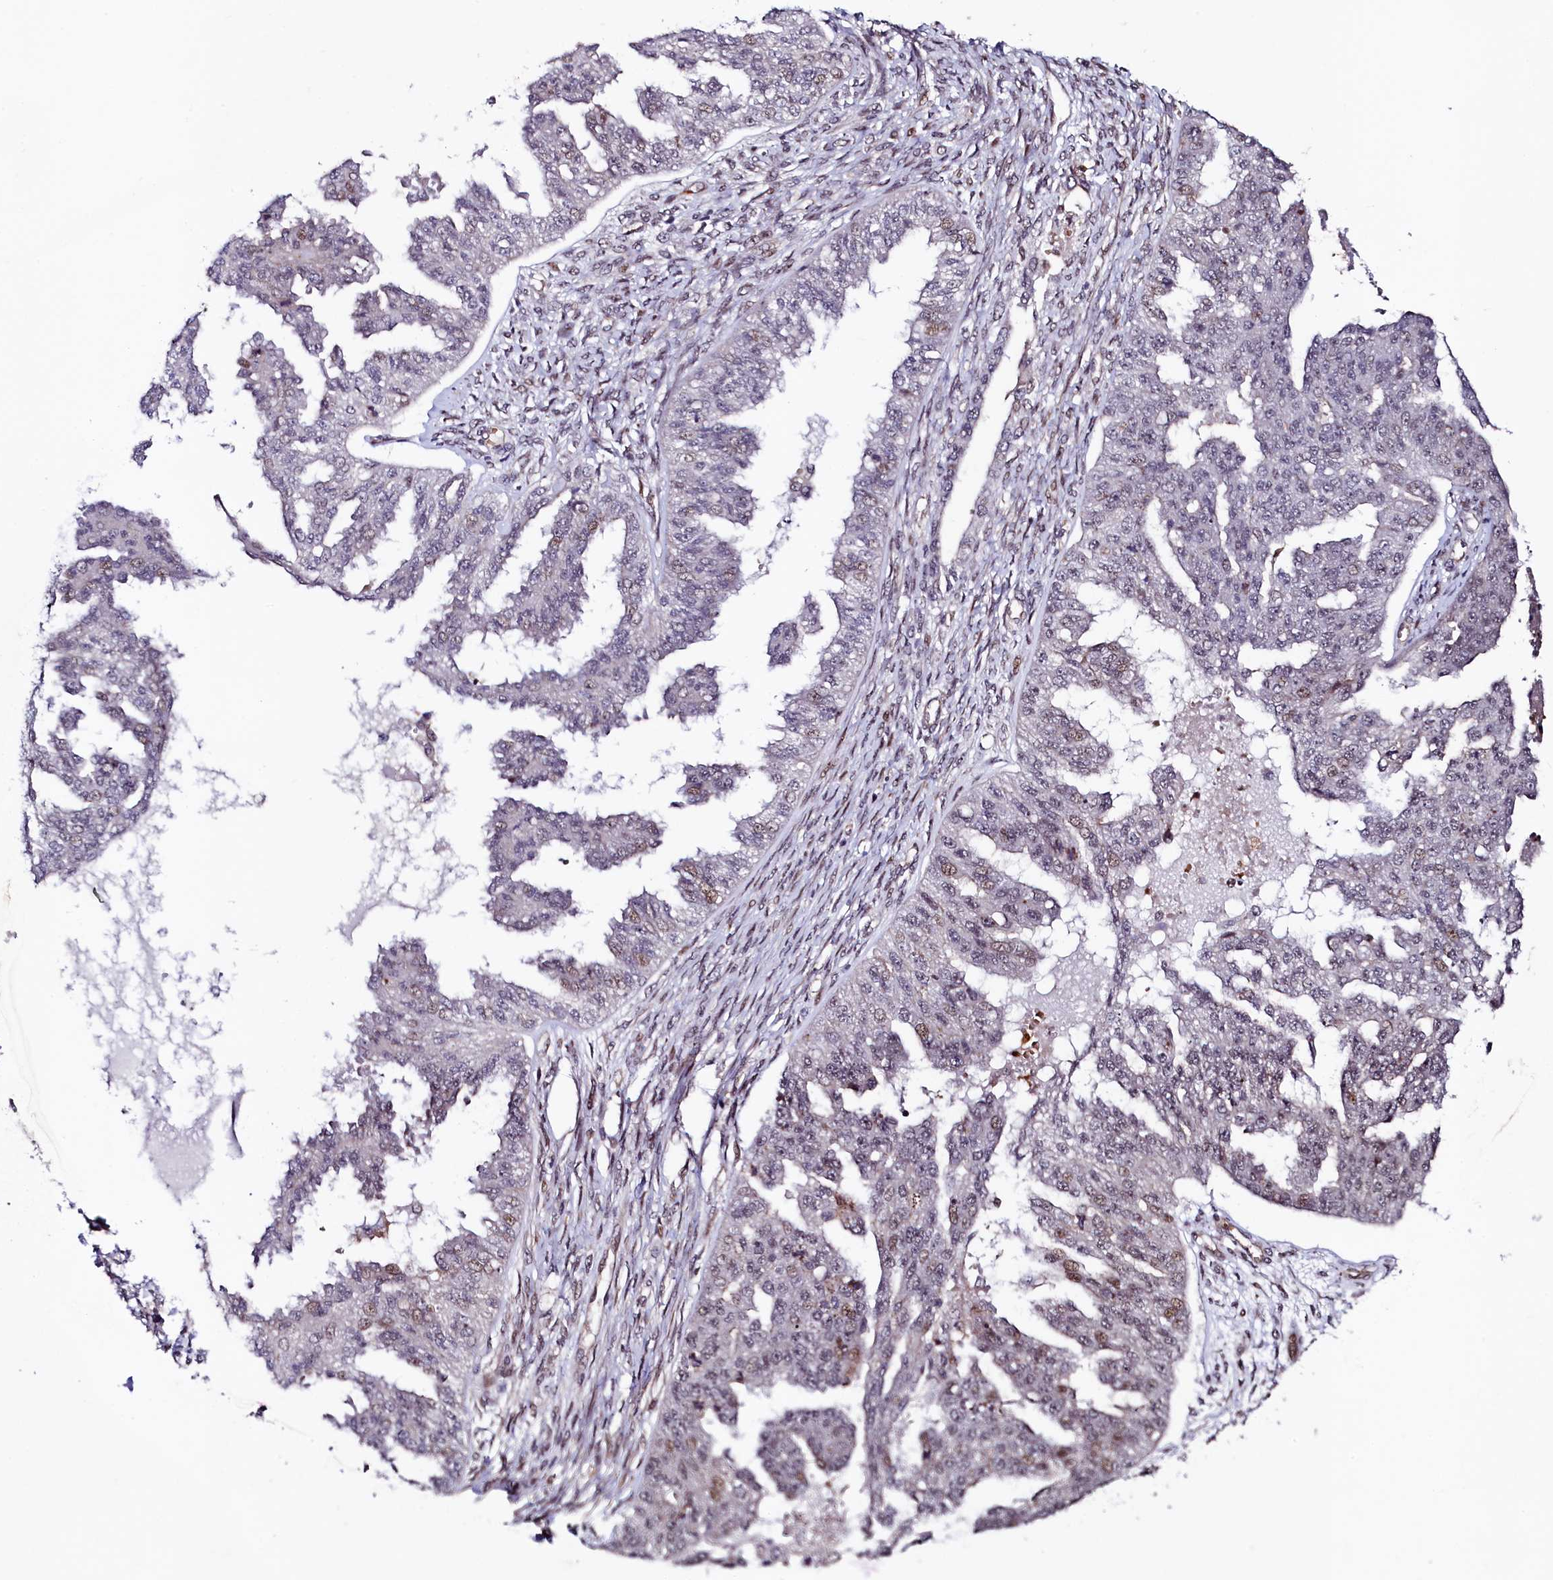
{"staining": {"intensity": "weak", "quantity": "25%-75%", "location": "nuclear"}, "tissue": "ovarian cancer", "cell_type": "Tumor cells", "image_type": "cancer", "snomed": [{"axis": "morphology", "description": "Cystadenocarcinoma, serous, NOS"}, {"axis": "topography", "description": "Ovary"}], "caption": "This is an image of immunohistochemistry staining of ovarian serous cystadenocarcinoma, which shows weak positivity in the nuclear of tumor cells.", "gene": "LEO1", "patient": {"sex": "female", "age": 58}}